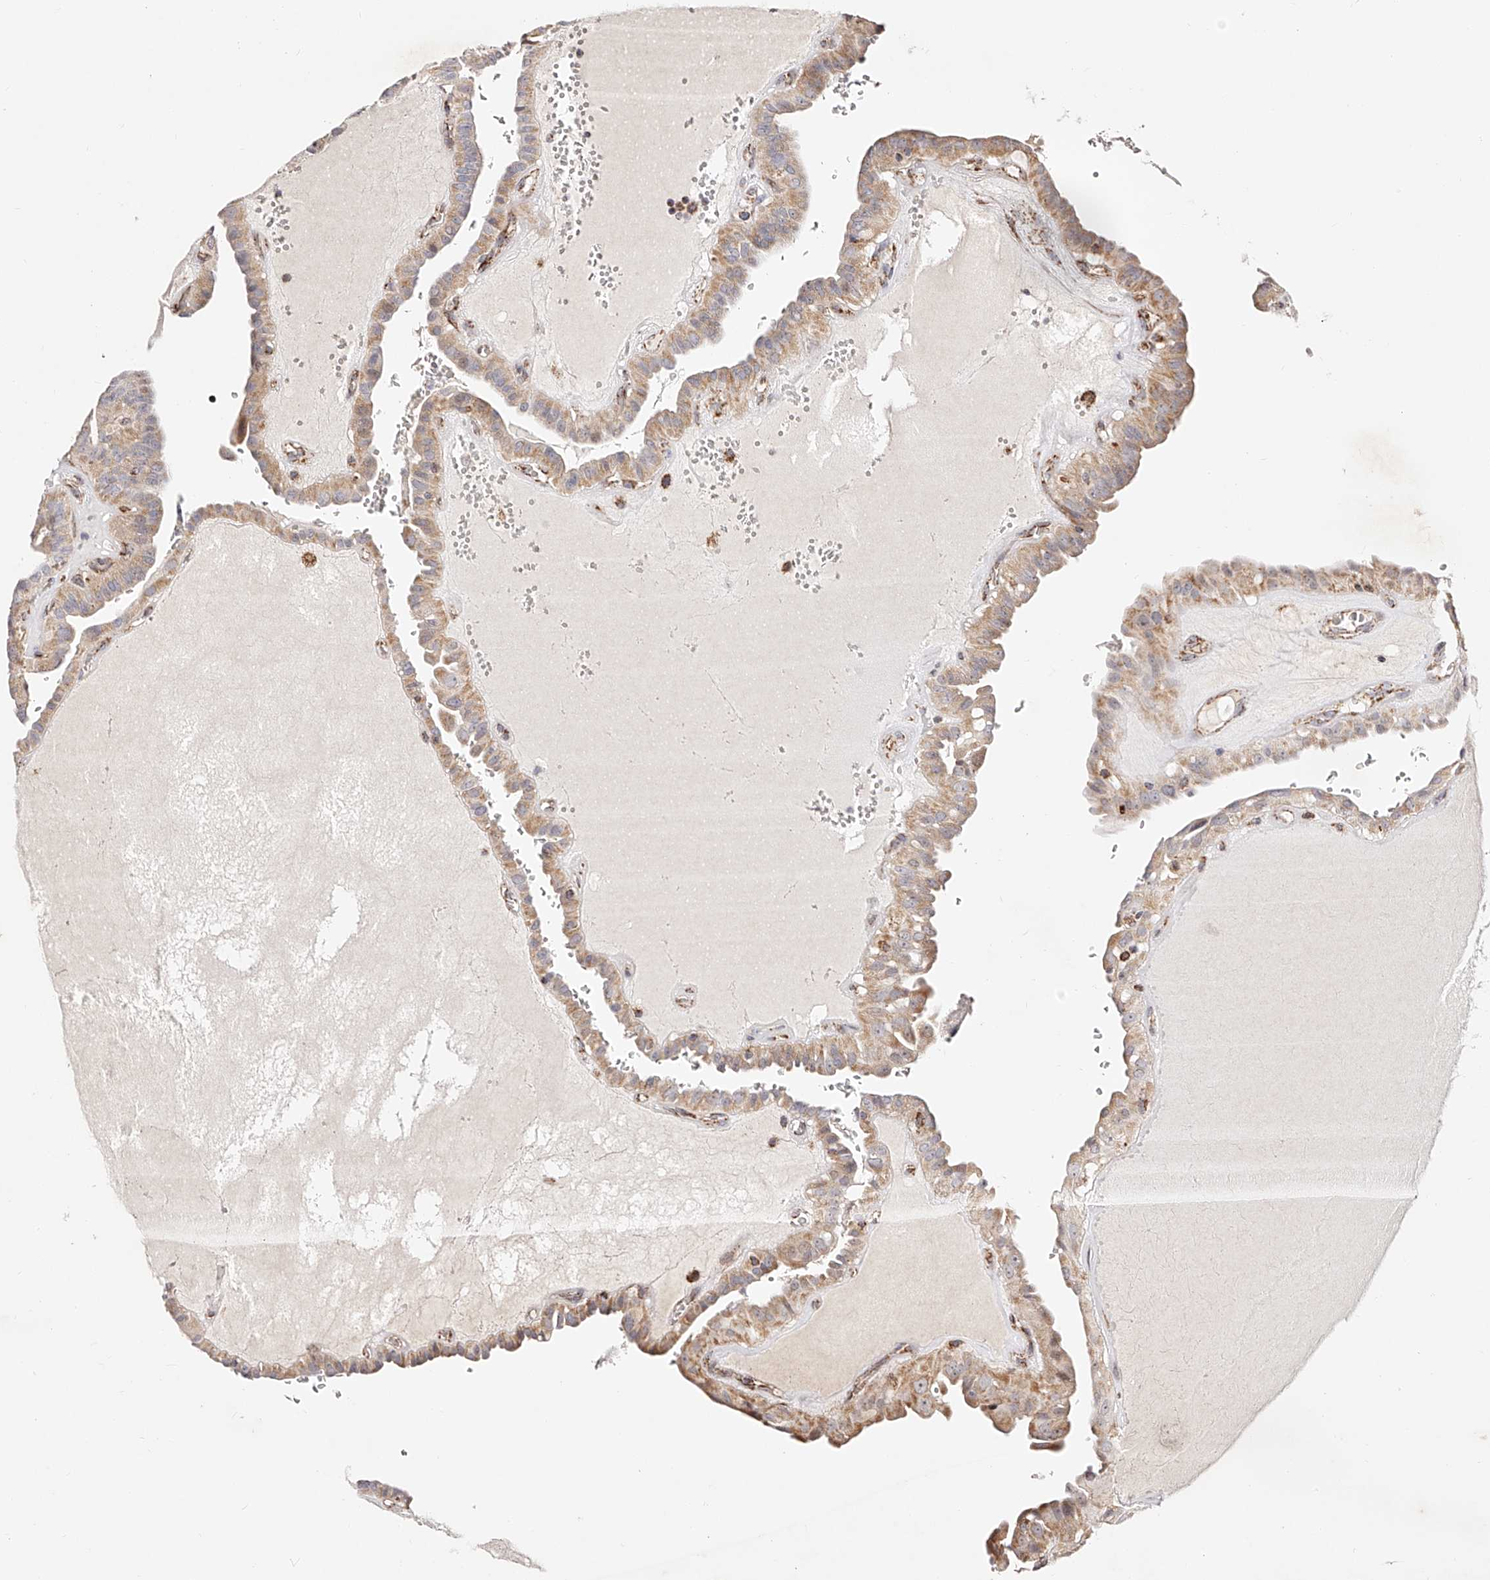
{"staining": {"intensity": "moderate", "quantity": "<25%", "location": "cytoplasmic/membranous"}, "tissue": "thyroid cancer", "cell_type": "Tumor cells", "image_type": "cancer", "snomed": [{"axis": "morphology", "description": "Papillary adenocarcinoma, NOS"}, {"axis": "topography", "description": "Thyroid gland"}], "caption": "This micrograph demonstrates immunohistochemistry staining of papillary adenocarcinoma (thyroid), with low moderate cytoplasmic/membranous positivity in approximately <25% of tumor cells.", "gene": "NDUFV3", "patient": {"sex": "male", "age": 77}}